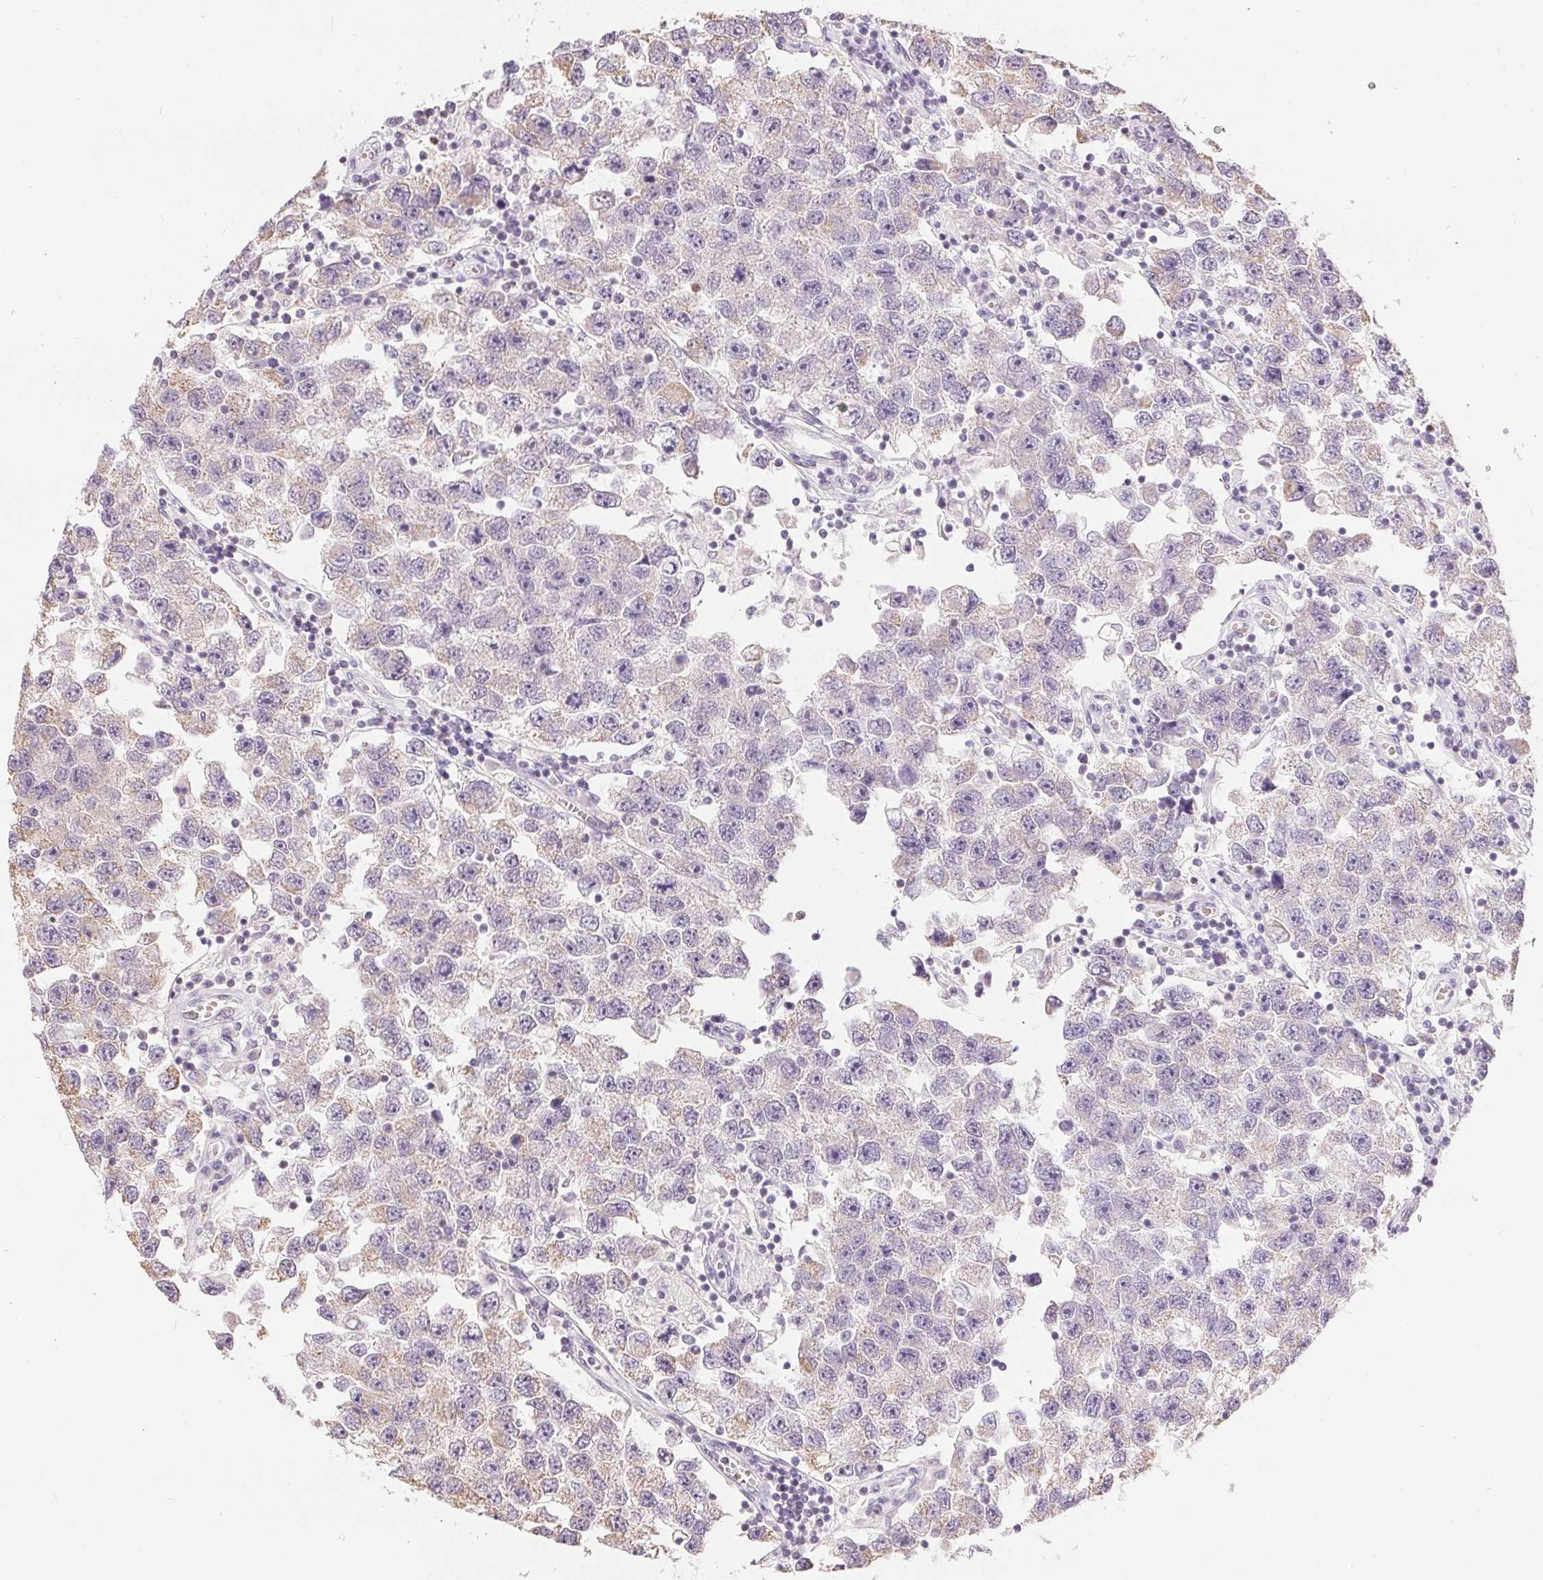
{"staining": {"intensity": "negative", "quantity": "none", "location": "none"}, "tissue": "testis cancer", "cell_type": "Tumor cells", "image_type": "cancer", "snomed": [{"axis": "morphology", "description": "Seminoma, NOS"}, {"axis": "topography", "description": "Testis"}], "caption": "Immunohistochemical staining of human seminoma (testis) exhibits no significant staining in tumor cells.", "gene": "POU2F2", "patient": {"sex": "male", "age": 26}}